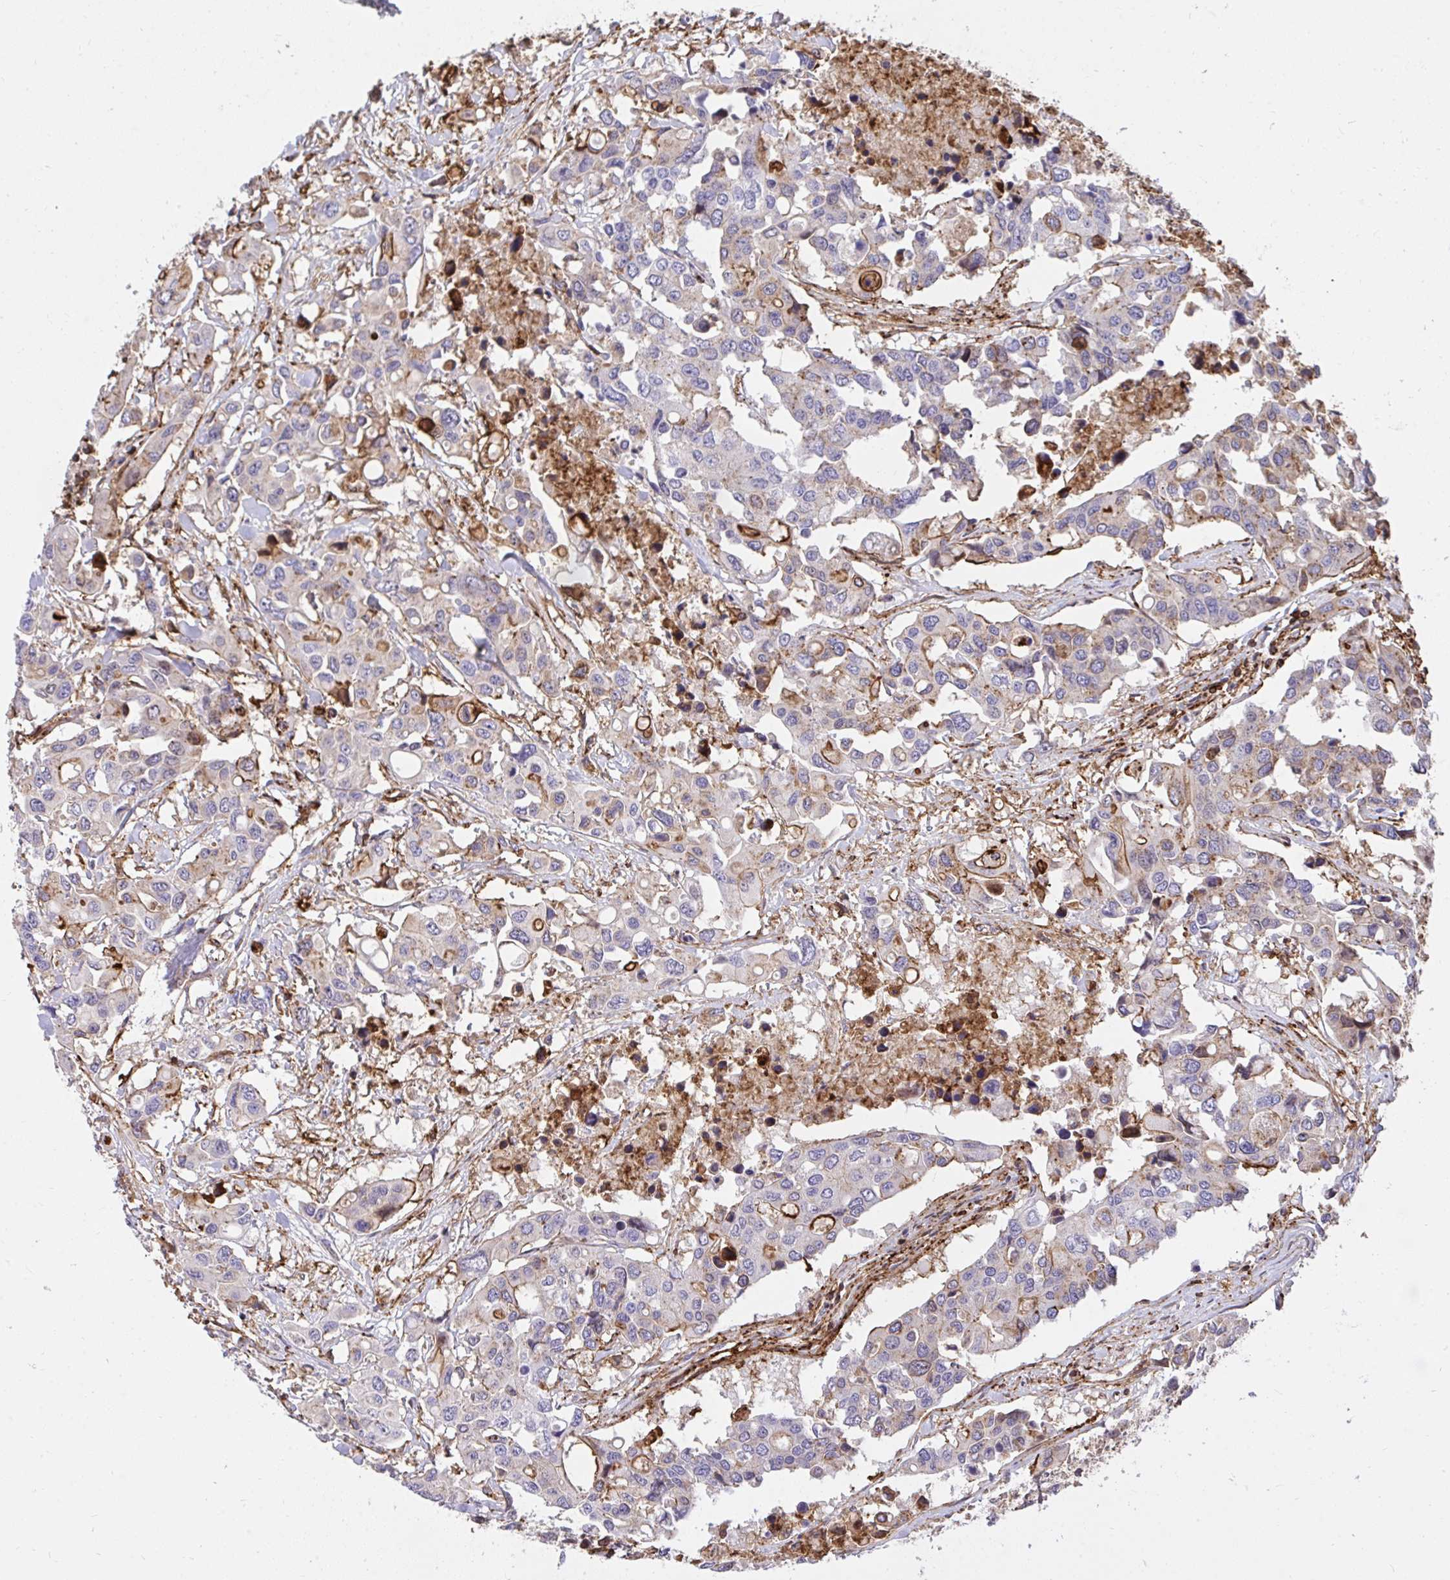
{"staining": {"intensity": "moderate", "quantity": "<25%", "location": "cytoplasmic/membranous"}, "tissue": "colorectal cancer", "cell_type": "Tumor cells", "image_type": "cancer", "snomed": [{"axis": "morphology", "description": "Adenocarcinoma, NOS"}, {"axis": "topography", "description": "Colon"}], "caption": "The photomicrograph demonstrates immunohistochemical staining of colorectal cancer. There is moderate cytoplasmic/membranous staining is appreciated in about <25% of tumor cells.", "gene": "ERI1", "patient": {"sex": "male", "age": 77}}